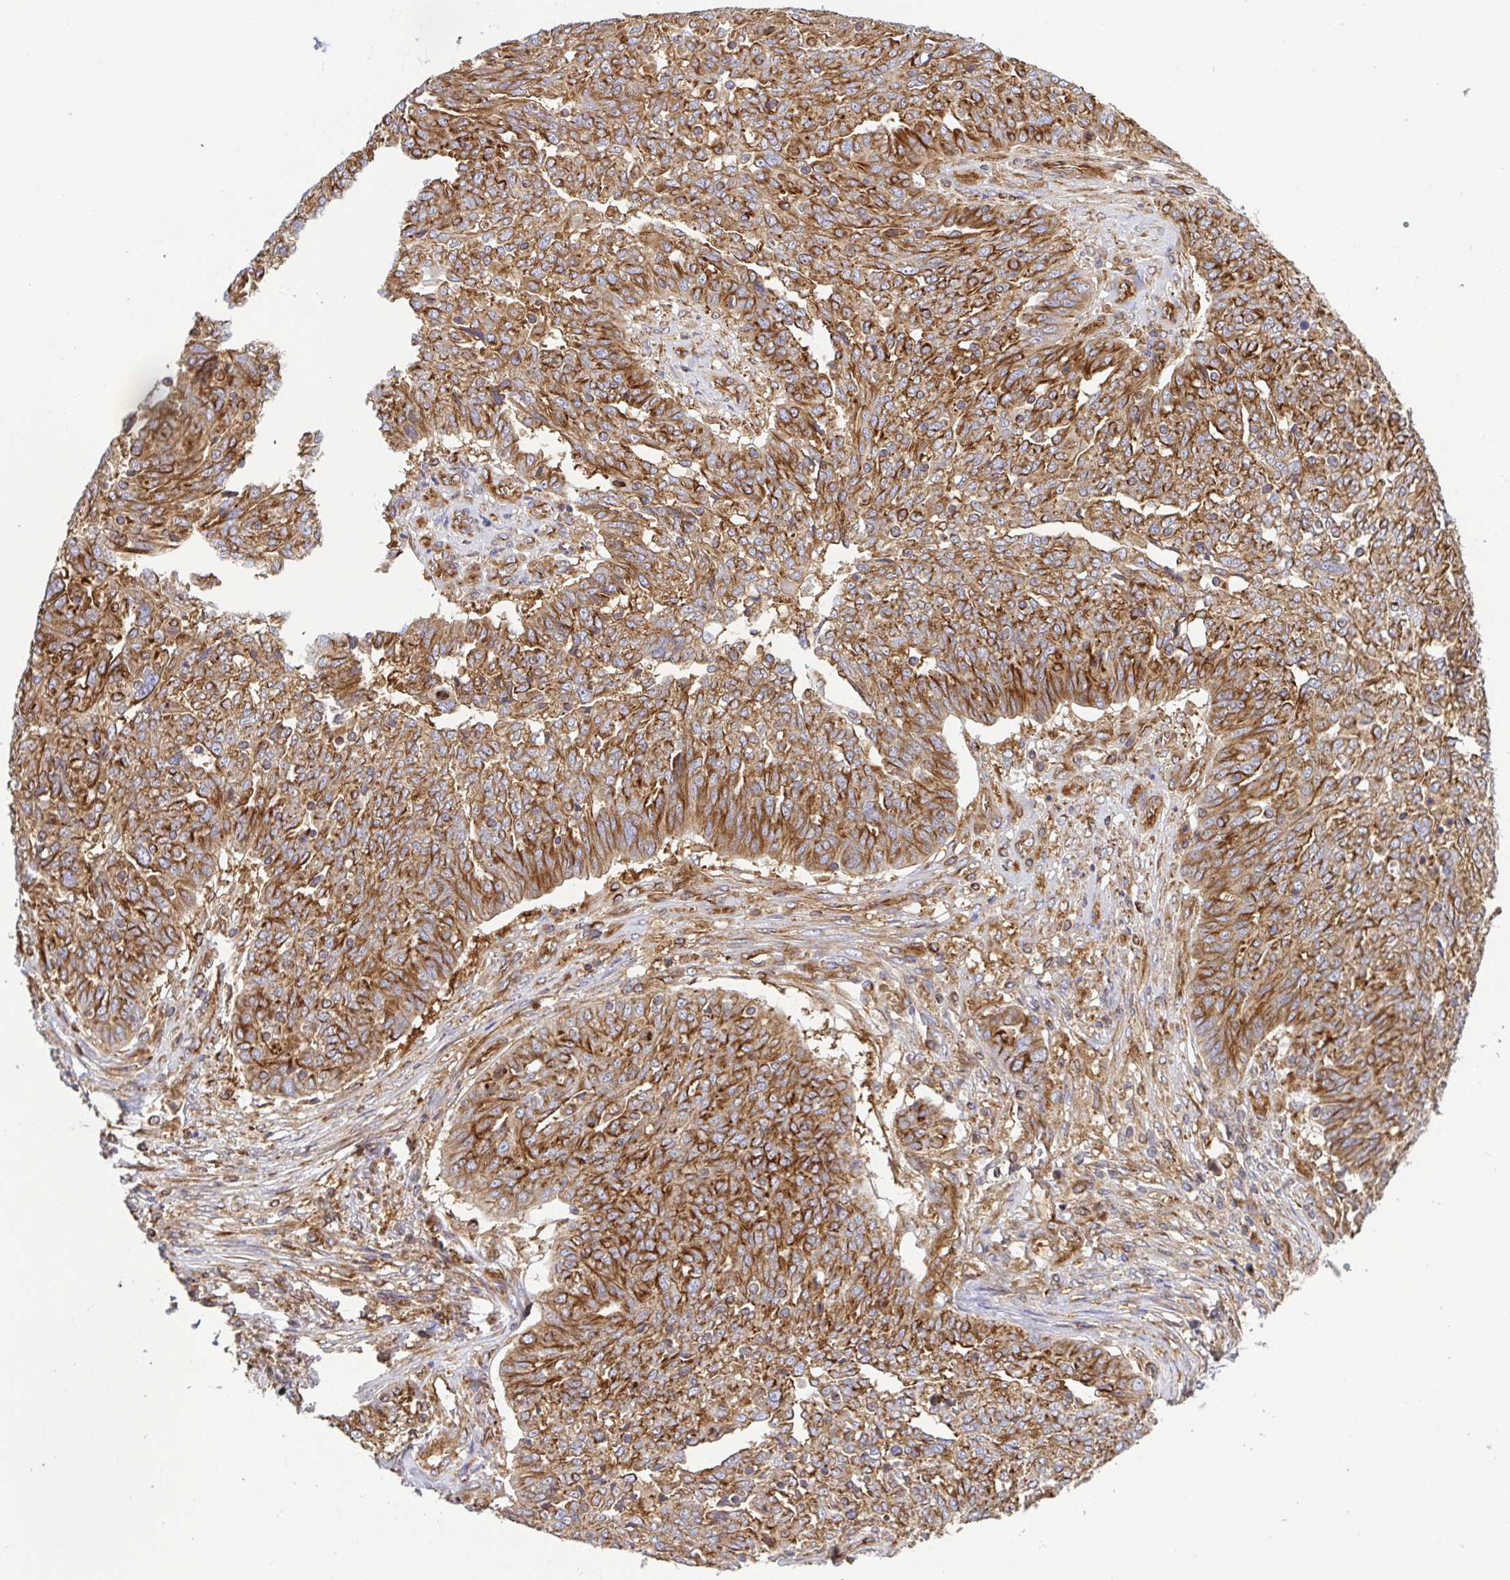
{"staining": {"intensity": "moderate", "quantity": ">75%", "location": "cytoplasmic/membranous"}, "tissue": "ovarian cancer", "cell_type": "Tumor cells", "image_type": "cancer", "snomed": [{"axis": "morphology", "description": "Cystadenocarcinoma, serous, NOS"}, {"axis": "topography", "description": "Ovary"}], "caption": "Immunohistochemical staining of serous cystadenocarcinoma (ovarian) displays moderate cytoplasmic/membranous protein staining in about >75% of tumor cells. (DAB IHC with brightfield microscopy, high magnification).", "gene": "KIF5B", "patient": {"sex": "female", "age": 67}}